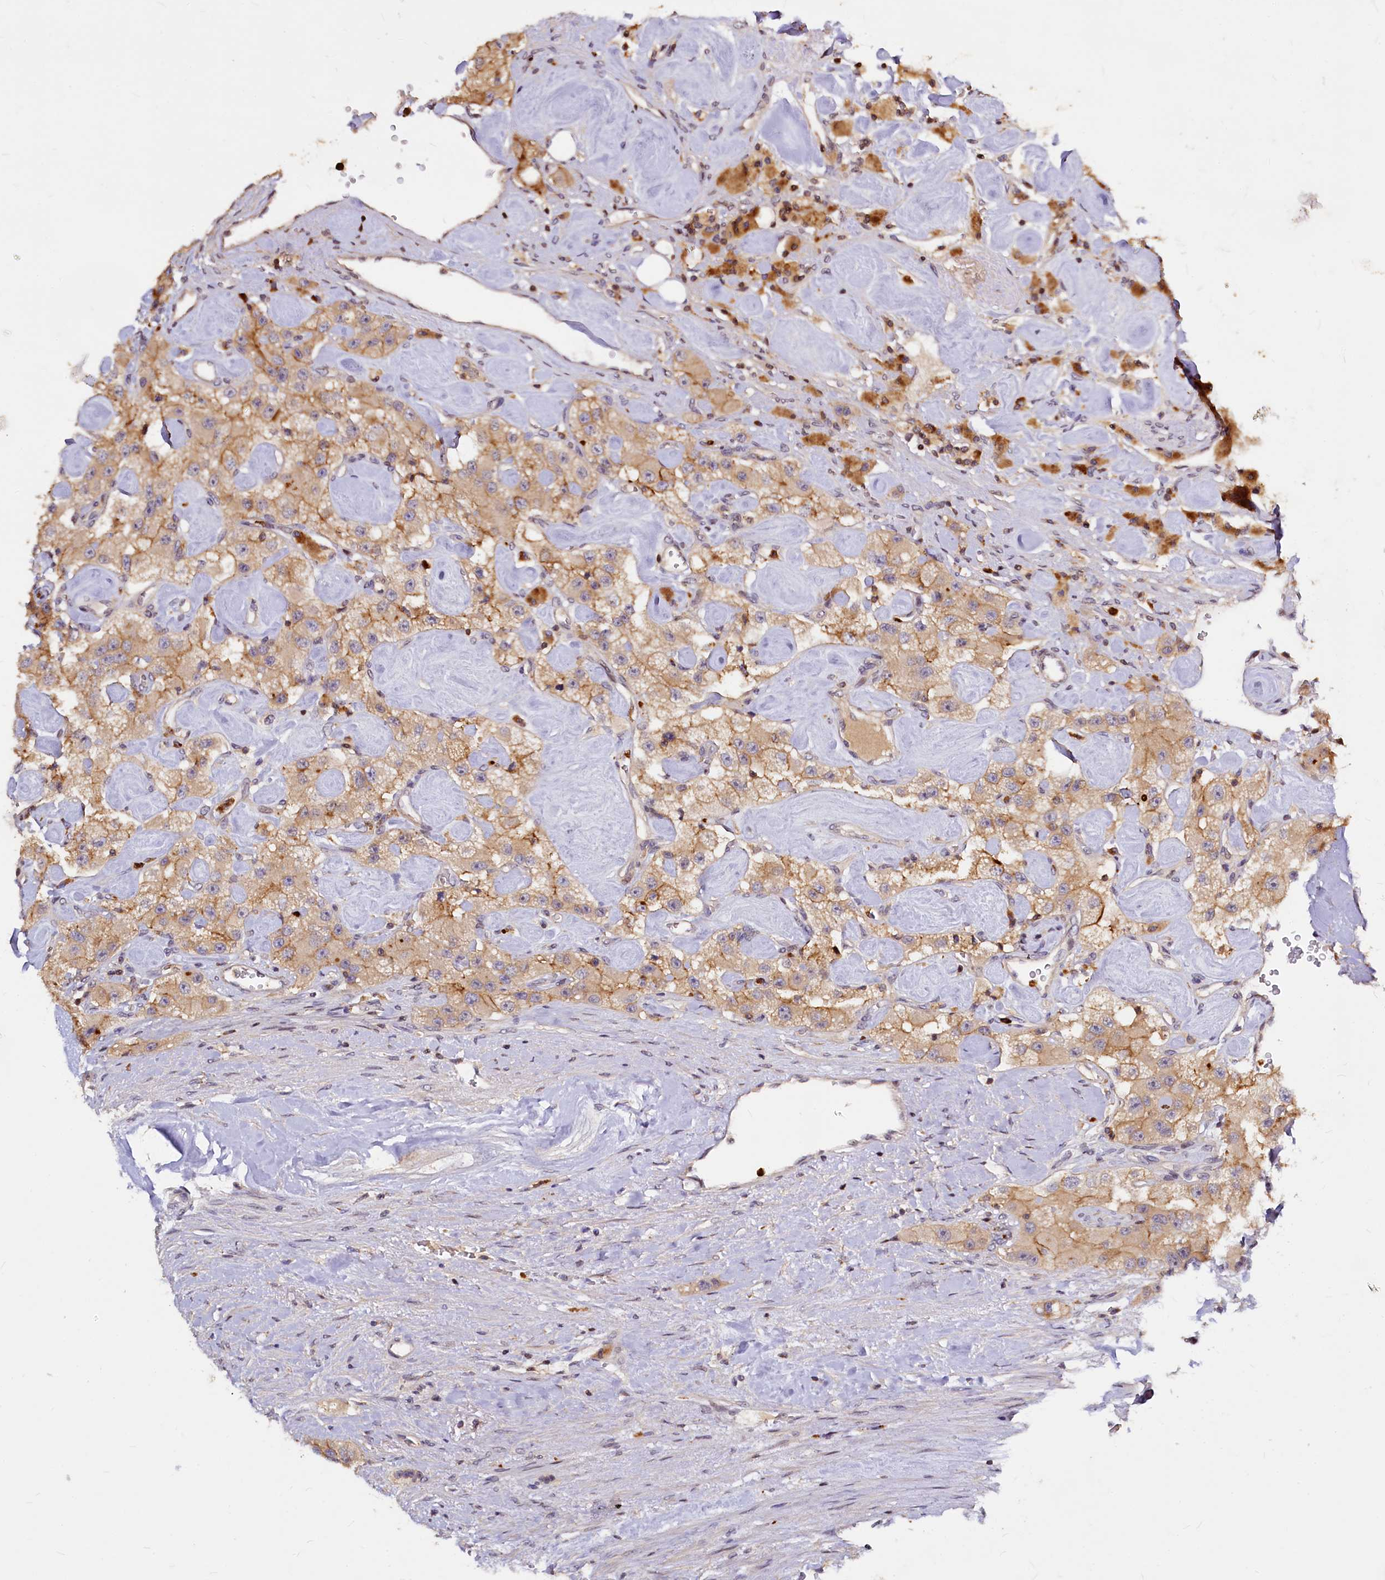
{"staining": {"intensity": "moderate", "quantity": ">75%", "location": "cytoplasmic/membranous"}, "tissue": "carcinoid", "cell_type": "Tumor cells", "image_type": "cancer", "snomed": [{"axis": "morphology", "description": "Carcinoid, malignant, NOS"}, {"axis": "topography", "description": "Pancreas"}], "caption": "Human malignant carcinoid stained for a protein (brown) exhibits moderate cytoplasmic/membranous positive staining in about >75% of tumor cells.", "gene": "ATG101", "patient": {"sex": "male", "age": 41}}